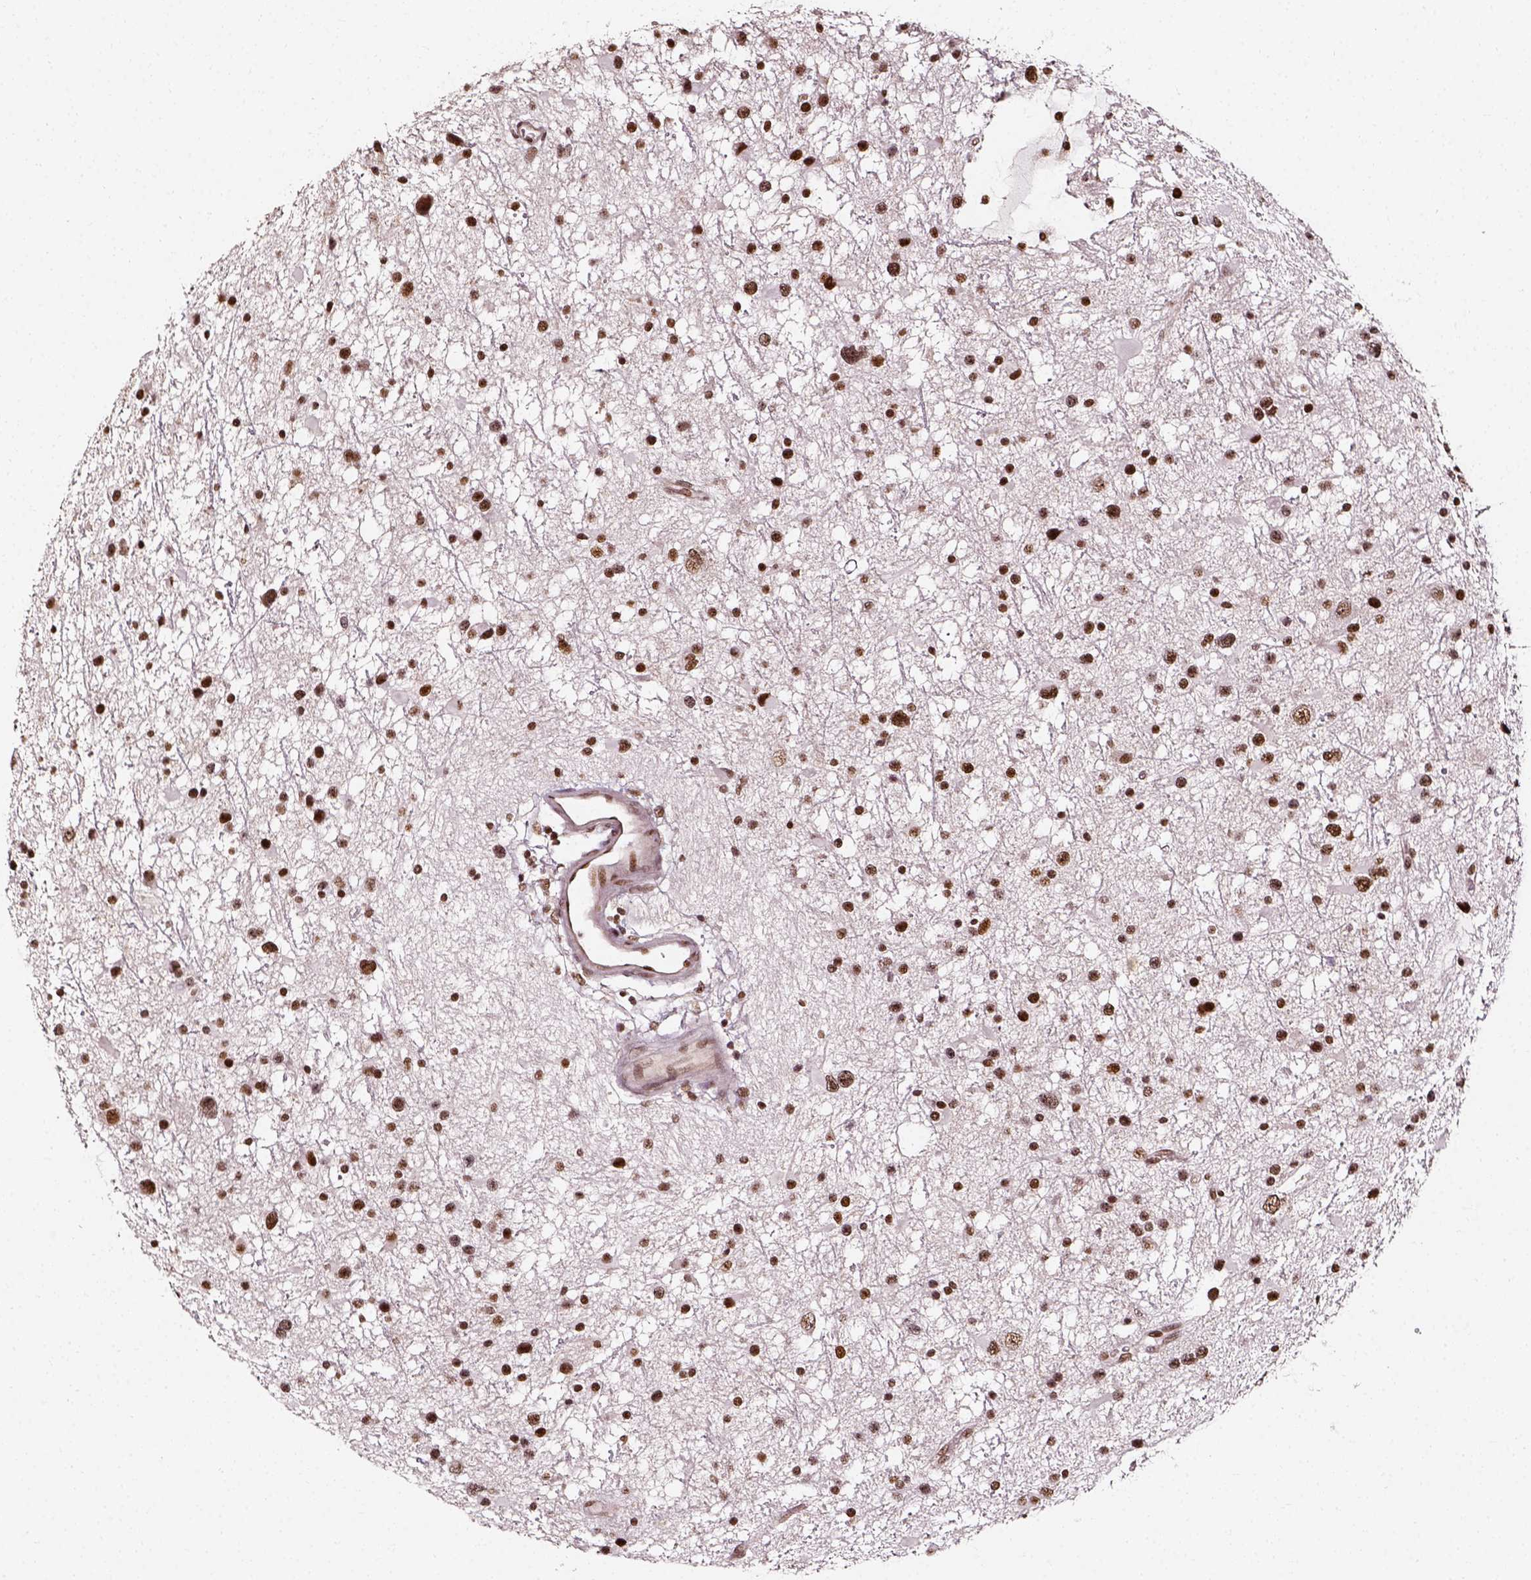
{"staining": {"intensity": "strong", "quantity": ">75%", "location": "nuclear"}, "tissue": "glioma", "cell_type": "Tumor cells", "image_type": "cancer", "snomed": [{"axis": "morphology", "description": "Glioma, malignant, Low grade"}, {"axis": "topography", "description": "Brain"}], "caption": "Immunohistochemical staining of glioma exhibits high levels of strong nuclear protein staining in about >75% of tumor cells.", "gene": "NACC1", "patient": {"sex": "female", "age": 32}}